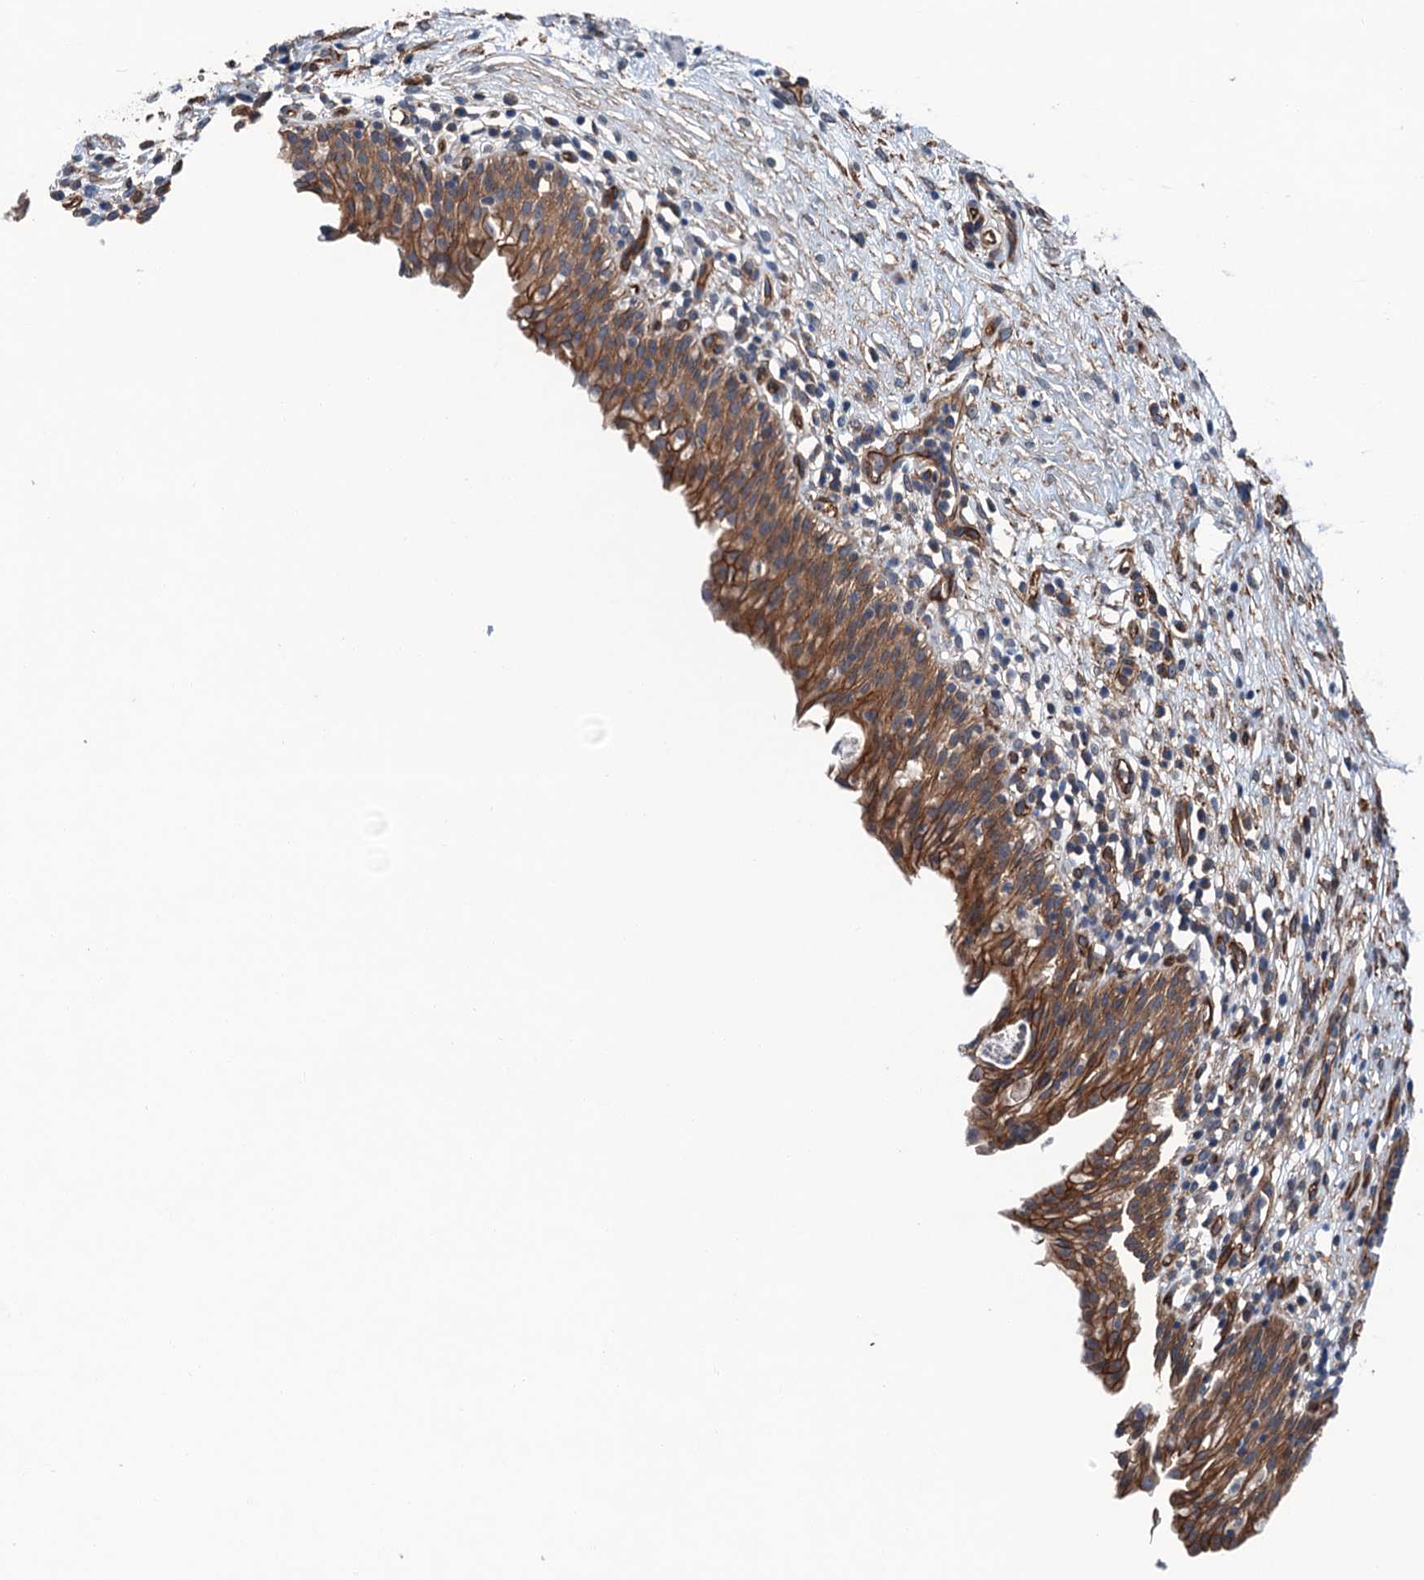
{"staining": {"intensity": "strong", "quantity": ">75%", "location": "cytoplasmic/membranous"}, "tissue": "urinary bladder", "cell_type": "Urothelial cells", "image_type": "normal", "snomed": [{"axis": "morphology", "description": "Normal tissue, NOS"}, {"axis": "morphology", "description": "Inflammation, NOS"}, {"axis": "topography", "description": "Urinary bladder"}], "caption": "Urinary bladder stained for a protein (brown) shows strong cytoplasmic/membranous positive staining in about >75% of urothelial cells.", "gene": "NMRAL1", "patient": {"sex": "male", "age": 63}}